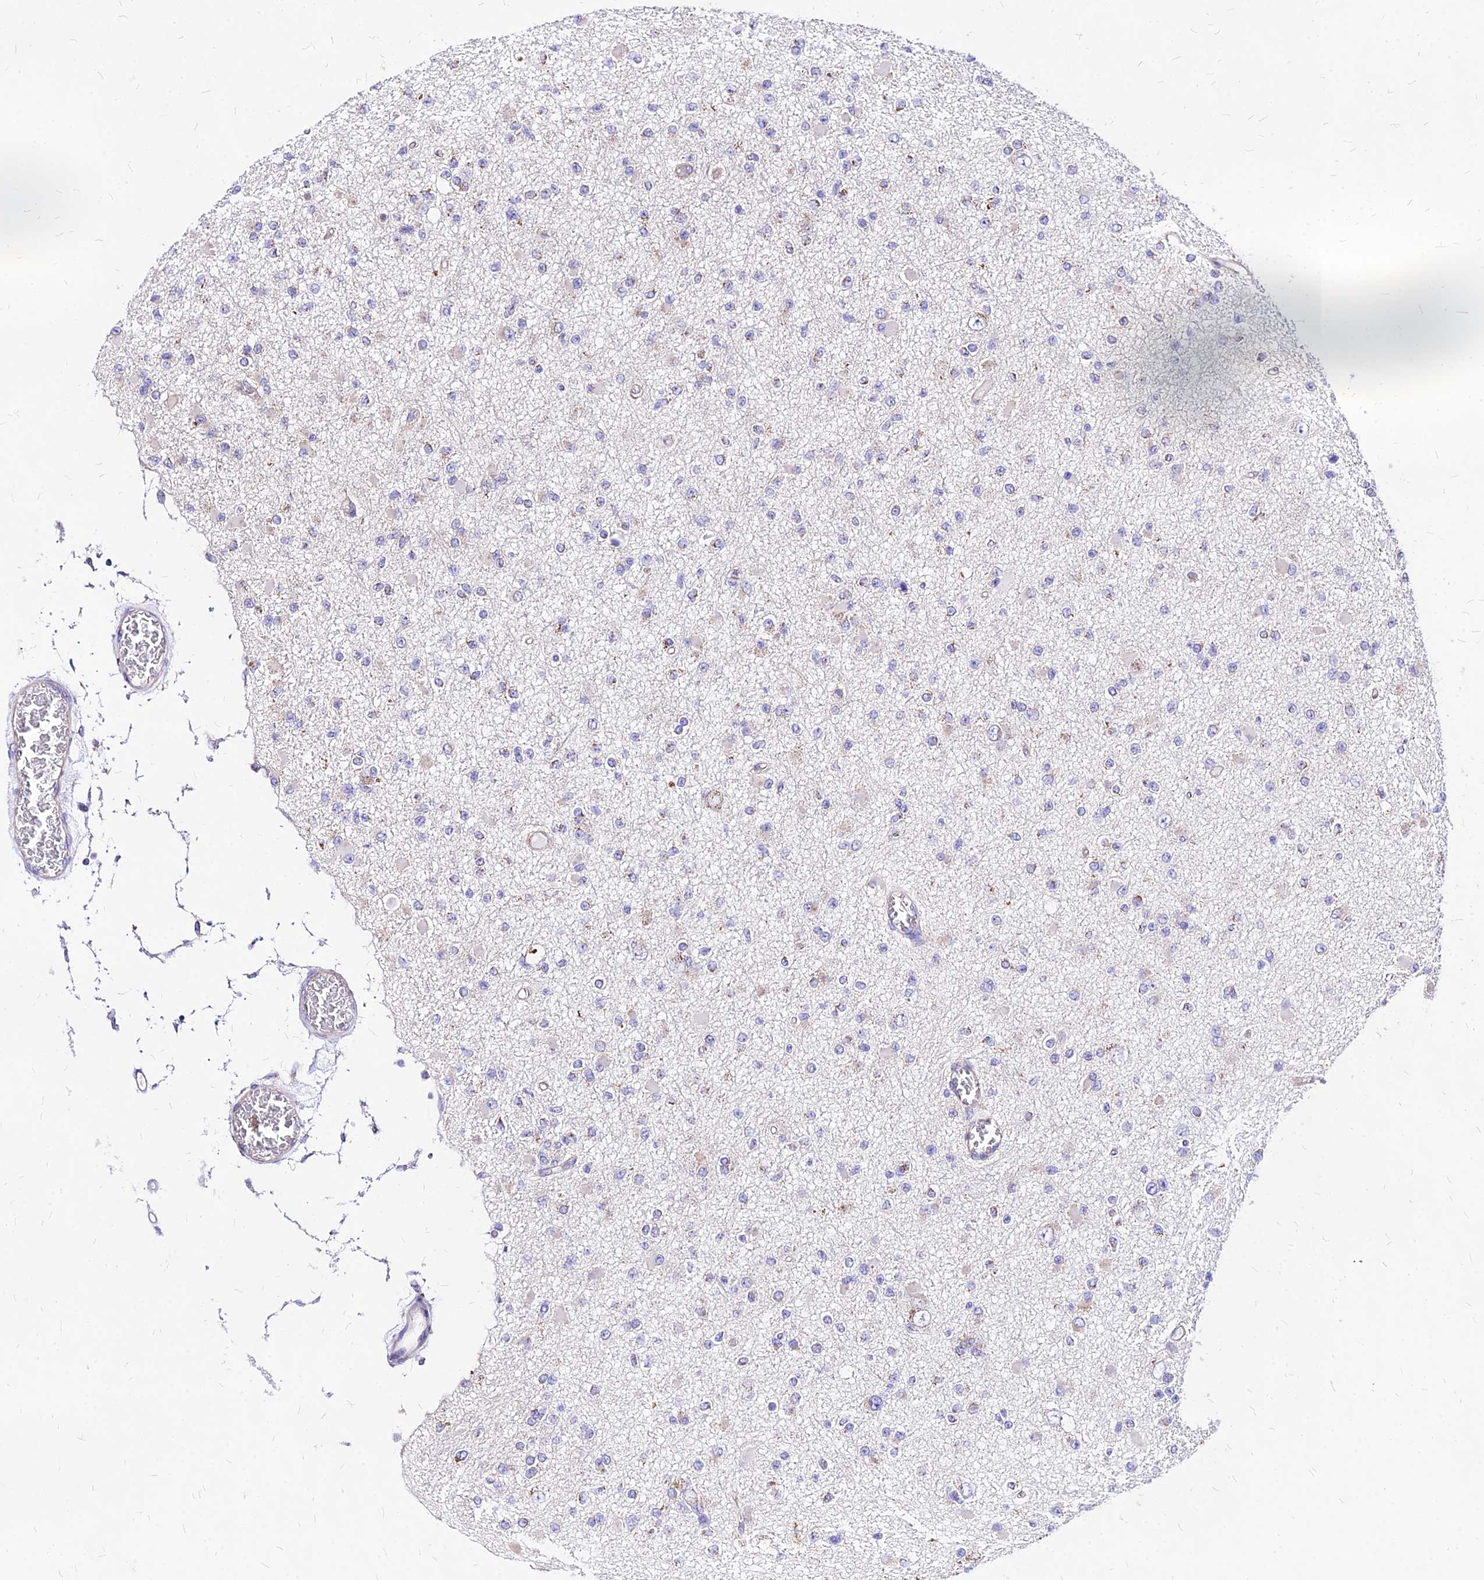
{"staining": {"intensity": "negative", "quantity": "none", "location": "none"}, "tissue": "glioma", "cell_type": "Tumor cells", "image_type": "cancer", "snomed": [{"axis": "morphology", "description": "Glioma, malignant, Low grade"}, {"axis": "topography", "description": "Brain"}], "caption": "DAB immunohistochemical staining of glioma reveals no significant staining in tumor cells. Nuclei are stained in blue.", "gene": "MRPL3", "patient": {"sex": "female", "age": 22}}